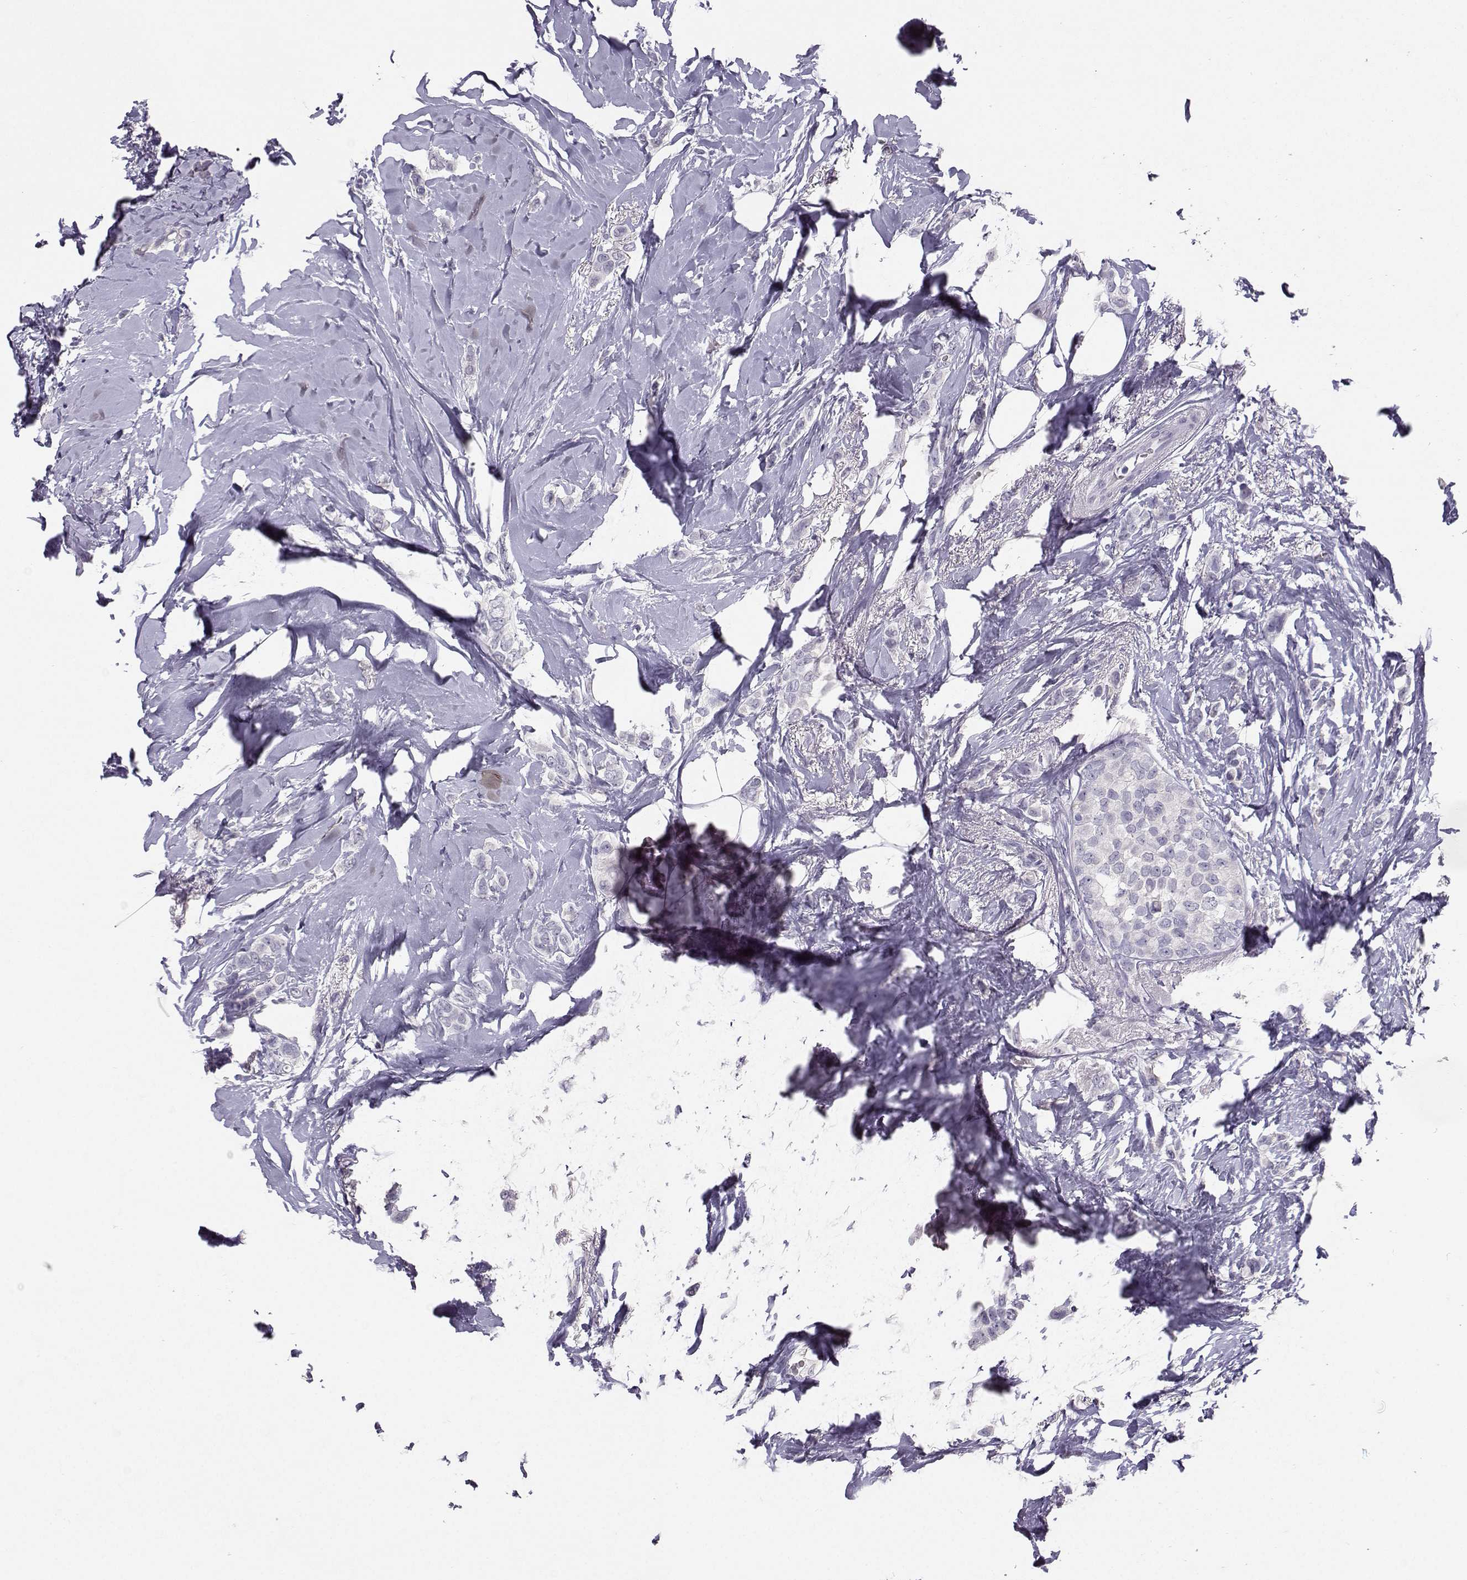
{"staining": {"intensity": "negative", "quantity": "none", "location": "none"}, "tissue": "breast cancer", "cell_type": "Tumor cells", "image_type": "cancer", "snomed": [{"axis": "morphology", "description": "Lobular carcinoma"}, {"axis": "topography", "description": "Breast"}], "caption": "A photomicrograph of breast cancer stained for a protein displays no brown staining in tumor cells. The staining was performed using DAB (3,3'-diaminobenzidine) to visualize the protein expression in brown, while the nuclei were stained in blue with hematoxylin (Magnification: 20x).", "gene": "PKP2", "patient": {"sex": "female", "age": 66}}